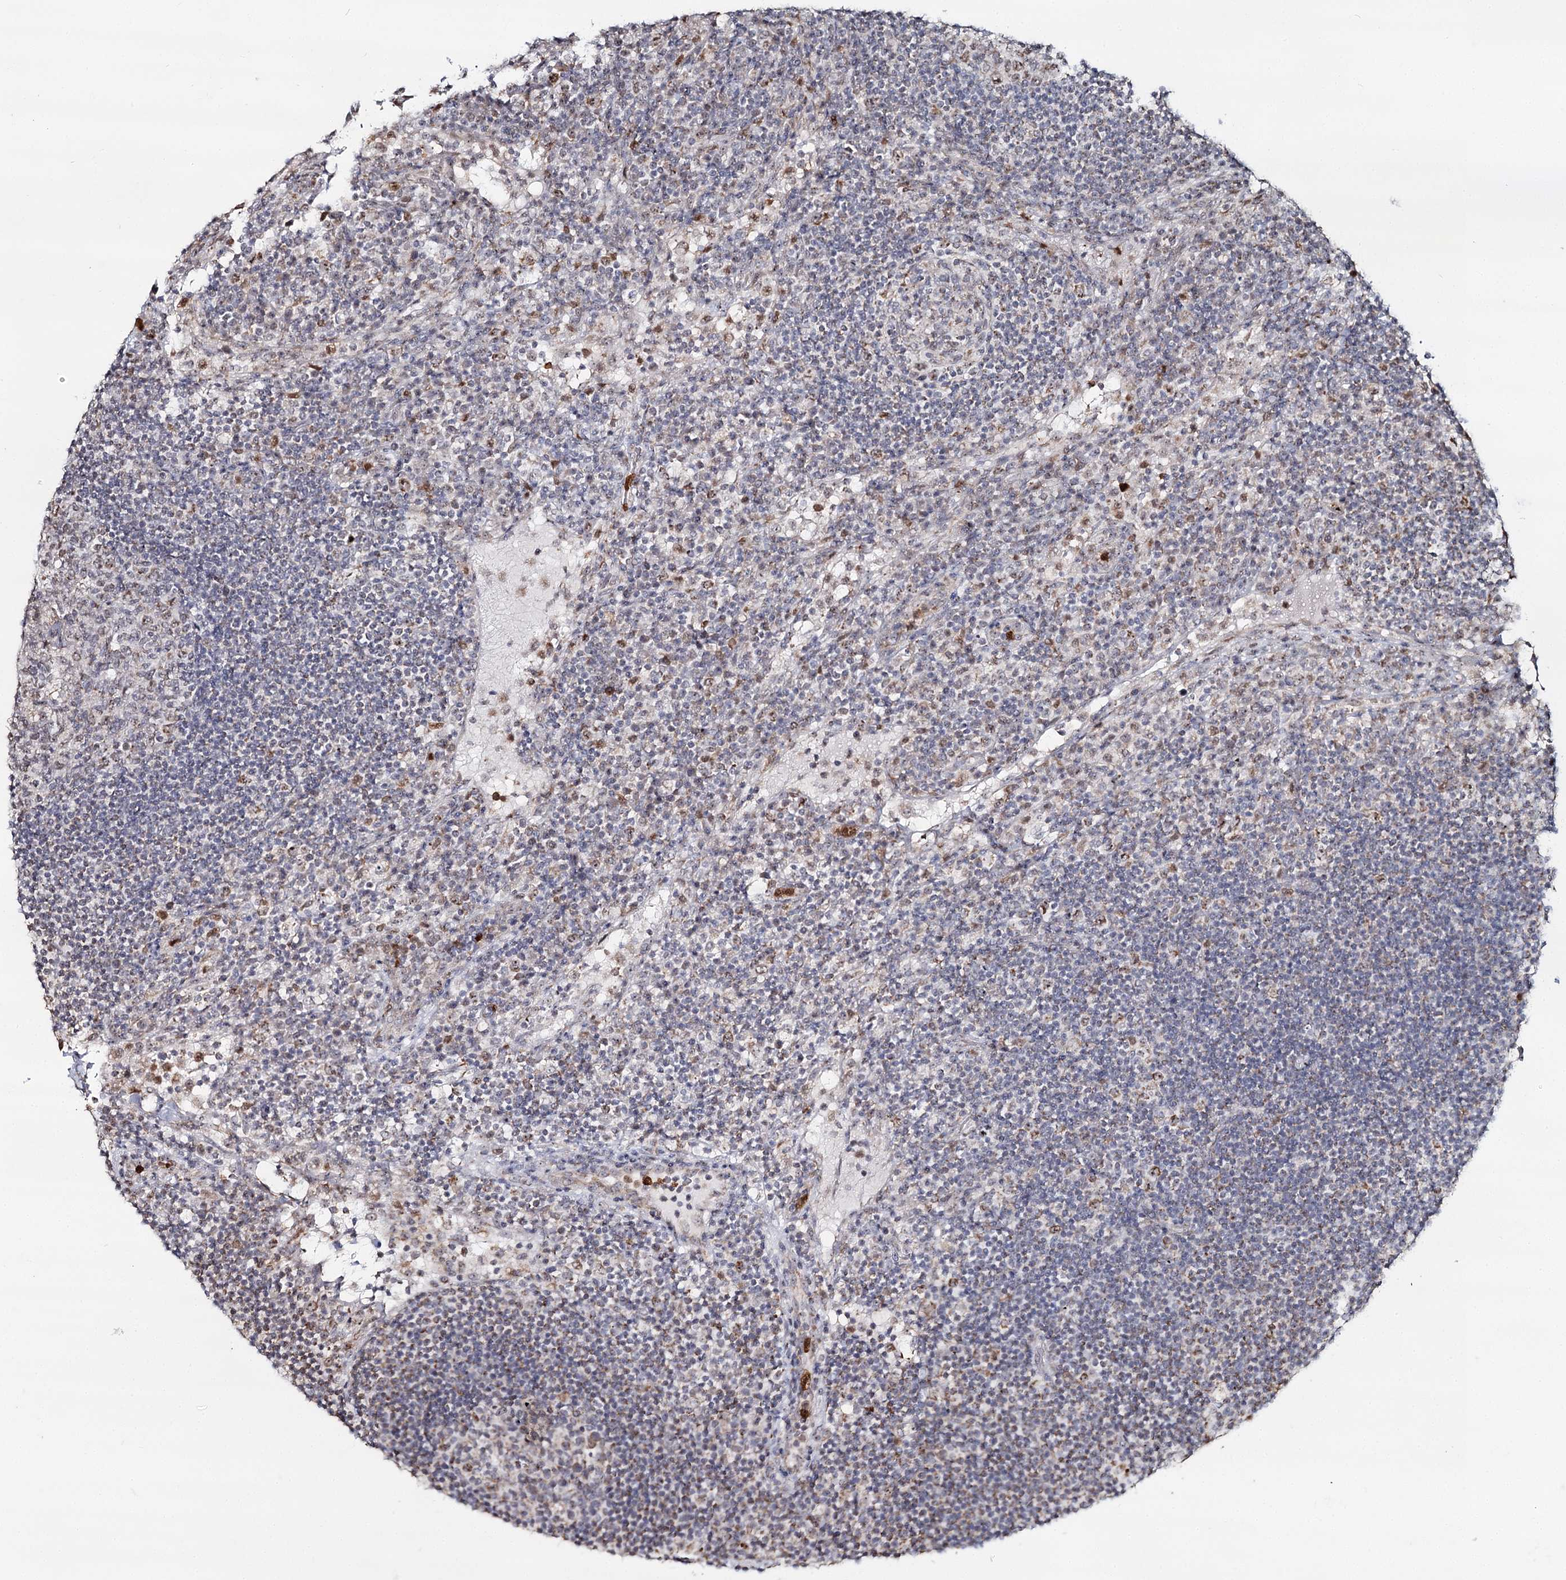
{"staining": {"intensity": "moderate", "quantity": "<25%", "location": "cytoplasmic/membranous"}, "tissue": "lymph node", "cell_type": "Germinal center cells", "image_type": "normal", "snomed": [{"axis": "morphology", "description": "Normal tissue, NOS"}, {"axis": "topography", "description": "Lymph node"}], "caption": "The histopathology image exhibits staining of normal lymph node, revealing moderate cytoplasmic/membranous protein staining (brown color) within germinal center cells. (Stains: DAB (3,3'-diaminobenzidine) in brown, nuclei in blue, Microscopy: brightfield microscopy at high magnification).", "gene": "ATAD1", "patient": {"sex": "female", "age": 53}}